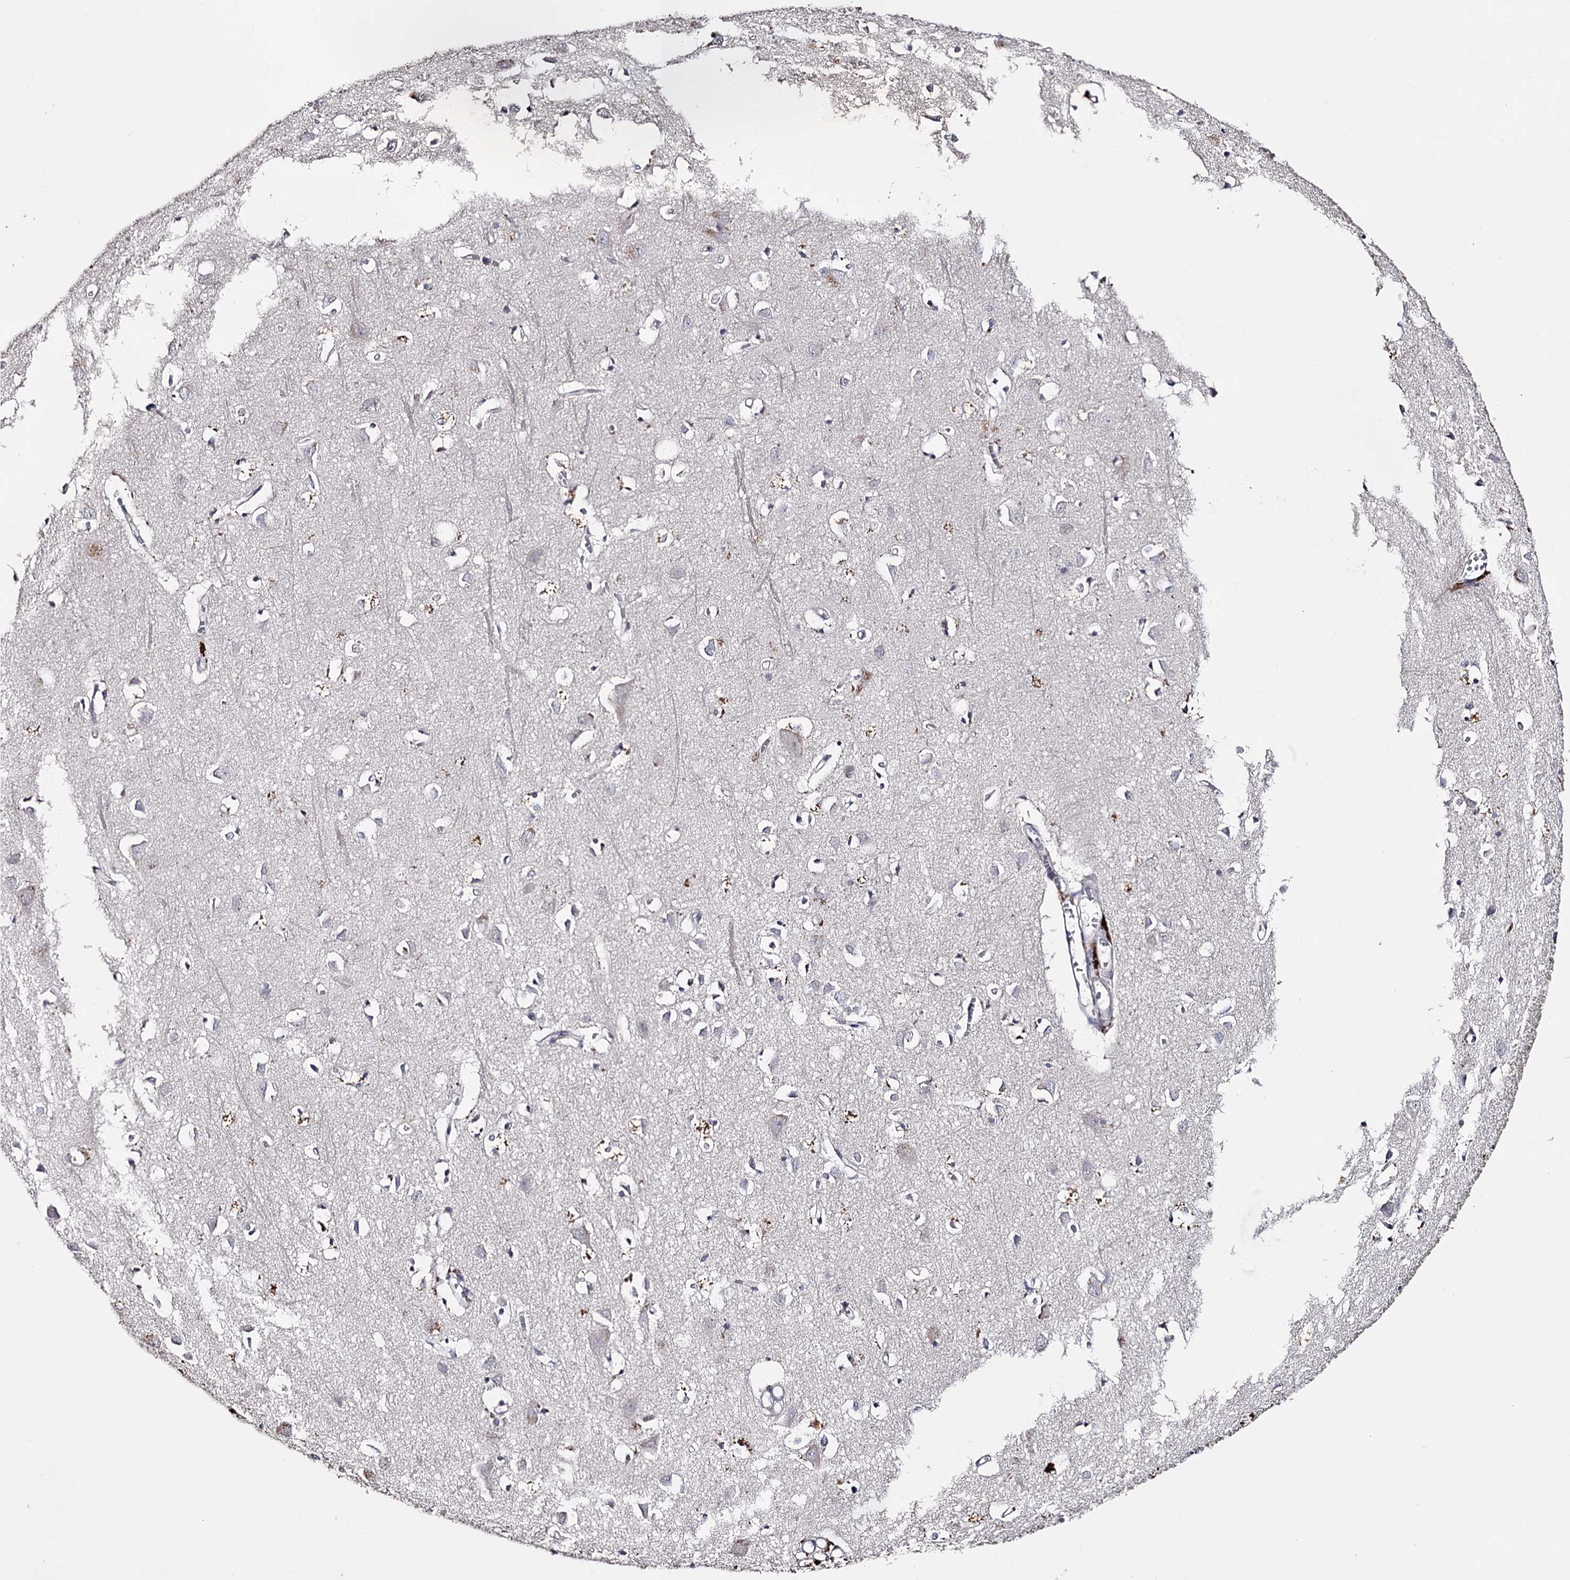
{"staining": {"intensity": "negative", "quantity": "none", "location": "none"}, "tissue": "cerebral cortex", "cell_type": "Endothelial cells", "image_type": "normal", "snomed": [{"axis": "morphology", "description": "Normal tissue, NOS"}, {"axis": "topography", "description": "Cerebral cortex"}], "caption": "Cerebral cortex stained for a protein using immunohistochemistry reveals no positivity endothelial cells.", "gene": "FDXACB1", "patient": {"sex": "female", "age": 64}}